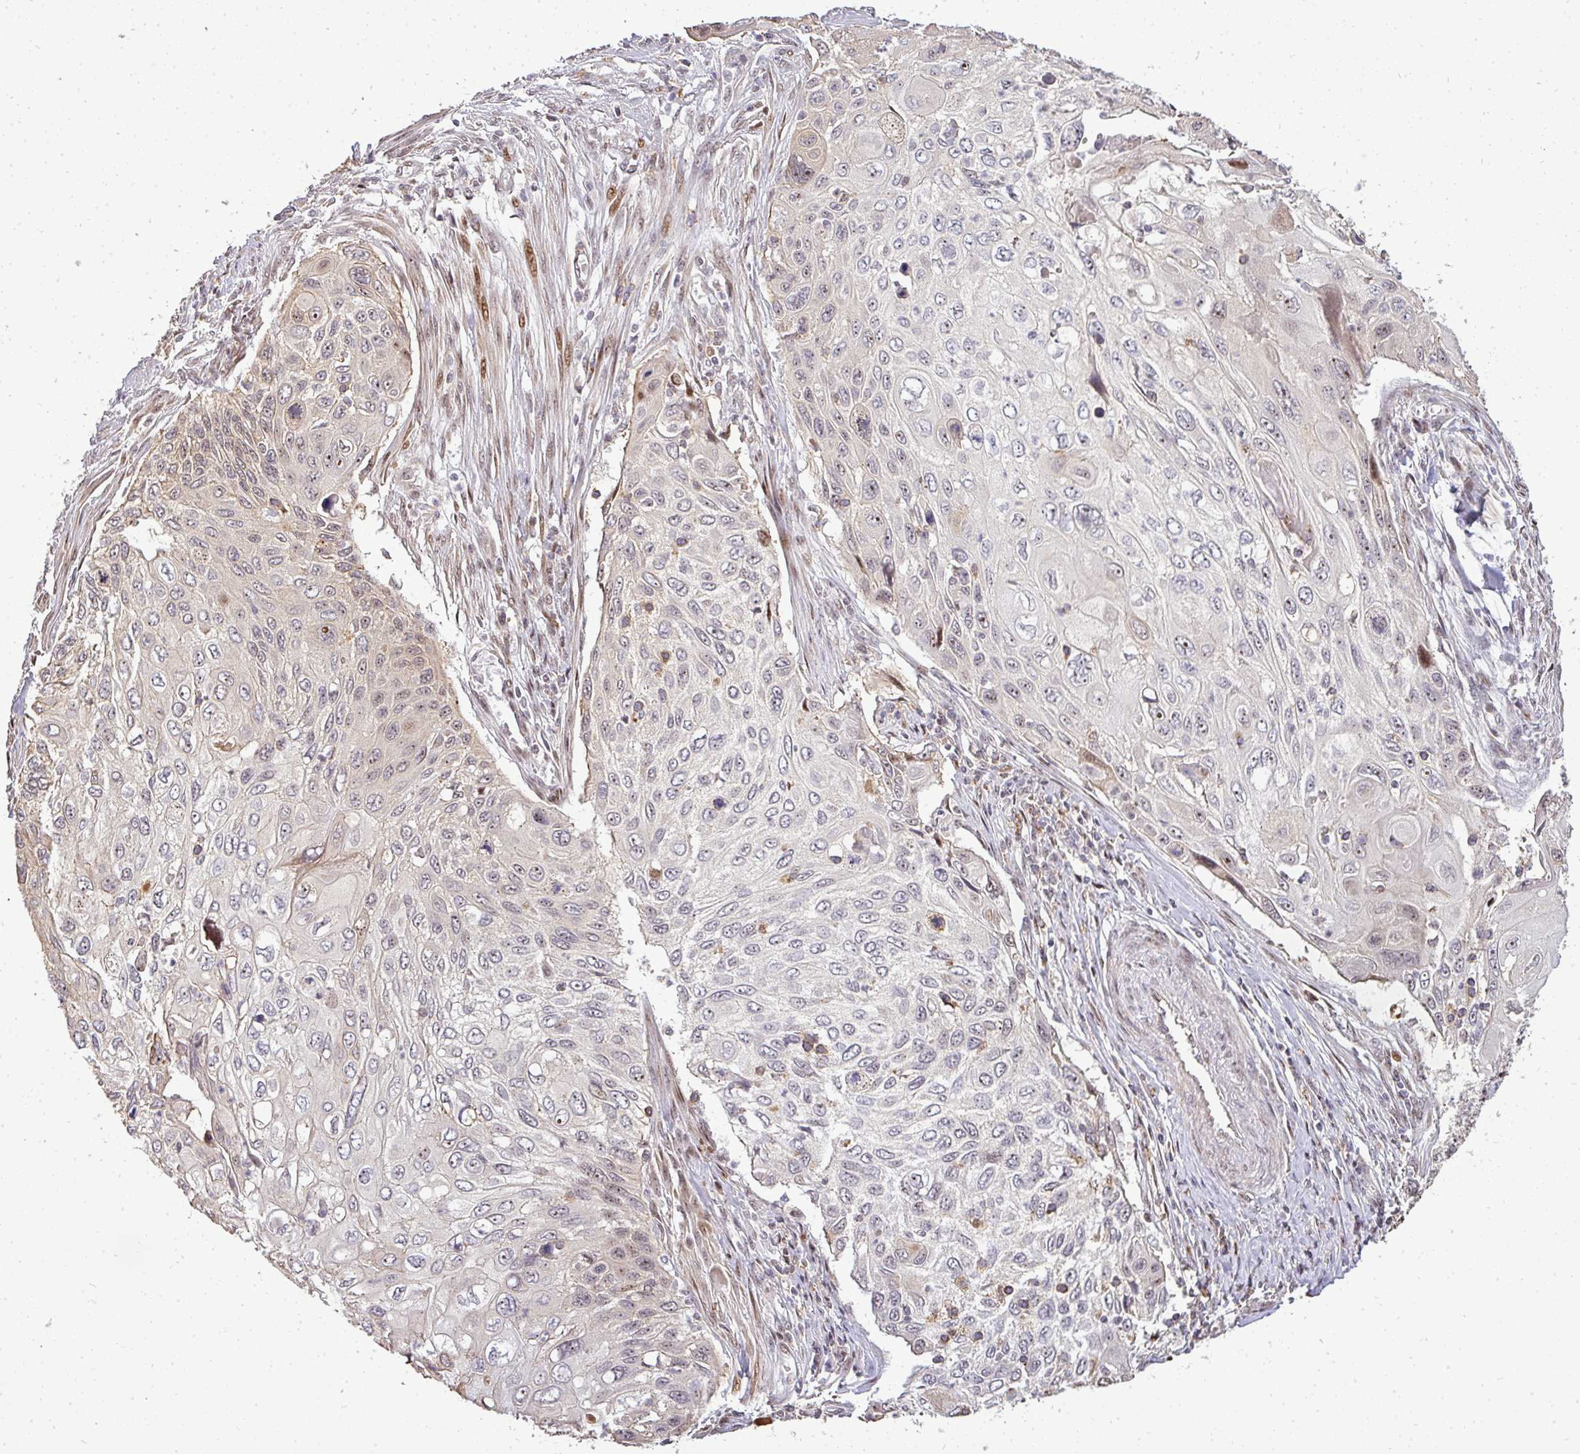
{"staining": {"intensity": "weak", "quantity": "<25%", "location": "nuclear"}, "tissue": "cervical cancer", "cell_type": "Tumor cells", "image_type": "cancer", "snomed": [{"axis": "morphology", "description": "Squamous cell carcinoma, NOS"}, {"axis": "topography", "description": "Cervix"}], "caption": "Cervical cancer was stained to show a protein in brown. There is no significant staining in tumor cells.", "gene": "PATZ1", "patient": {"sex": "female", "age": 70}}